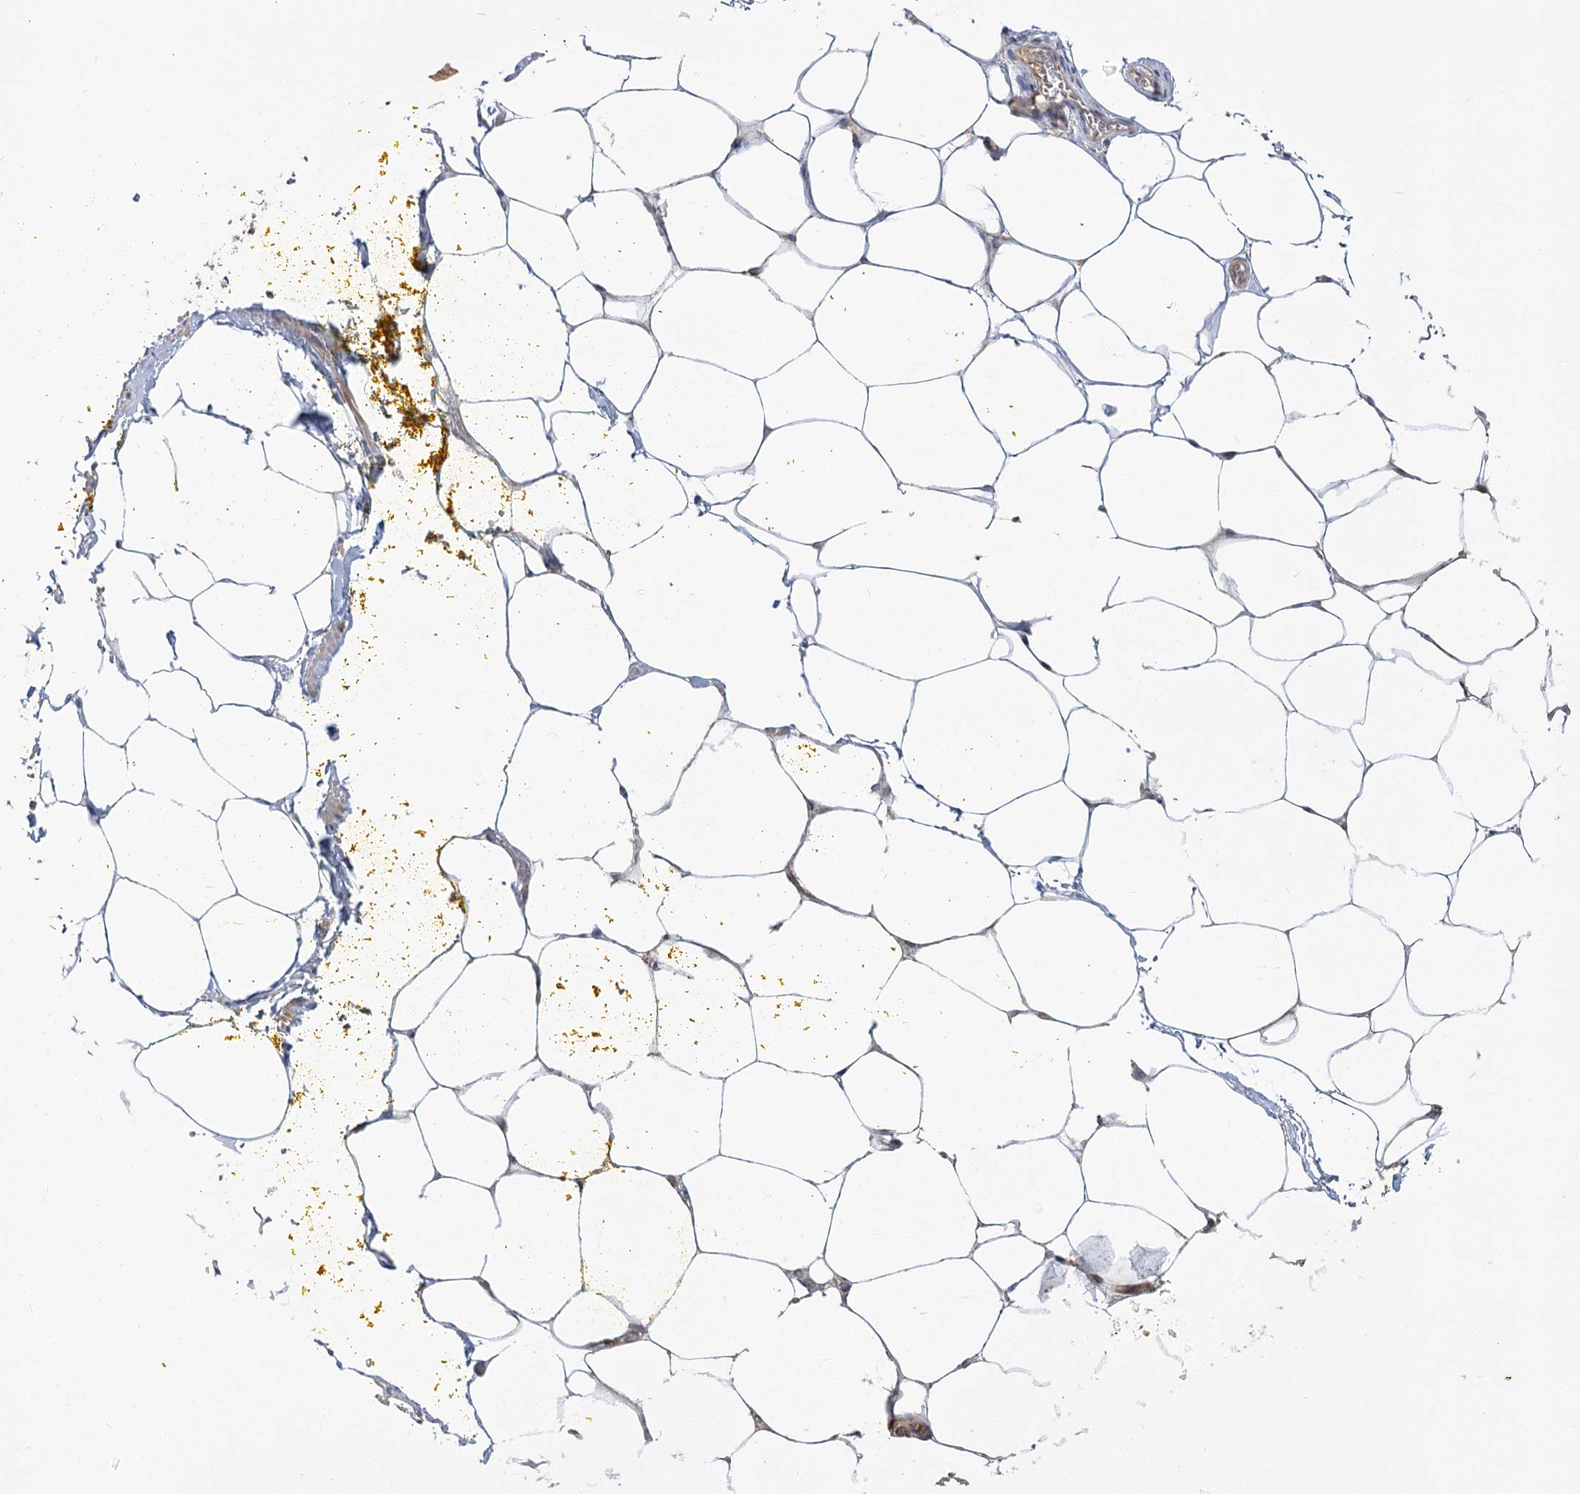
{"staining": {"intensity": "weak", "quantity": ">75%", "location": "nuclear"}, "tissue": "adipose tissue", "cell_type": "Adipocytes", "image_type": "normal", "snomed": [{"axis": "morphology", "description": "Normal tissue, NOS"}, {"axis": "morphology", "description": "Adenocarcinoma, Low grade"}, {"axis": "topography", "description": "Prostate"}, {"axis": "topography", "description": "Peripheral nerve tissue"}], "caption": "Immunohistochemical staining of benign human adipose tissue reveals low levels of weak nuclear staining in about >75% of adipocytes. (IHC, brightfield microscopy, high magnification).", "gene": "HELQ", "patient": {"sex": "male", "age": 63}}